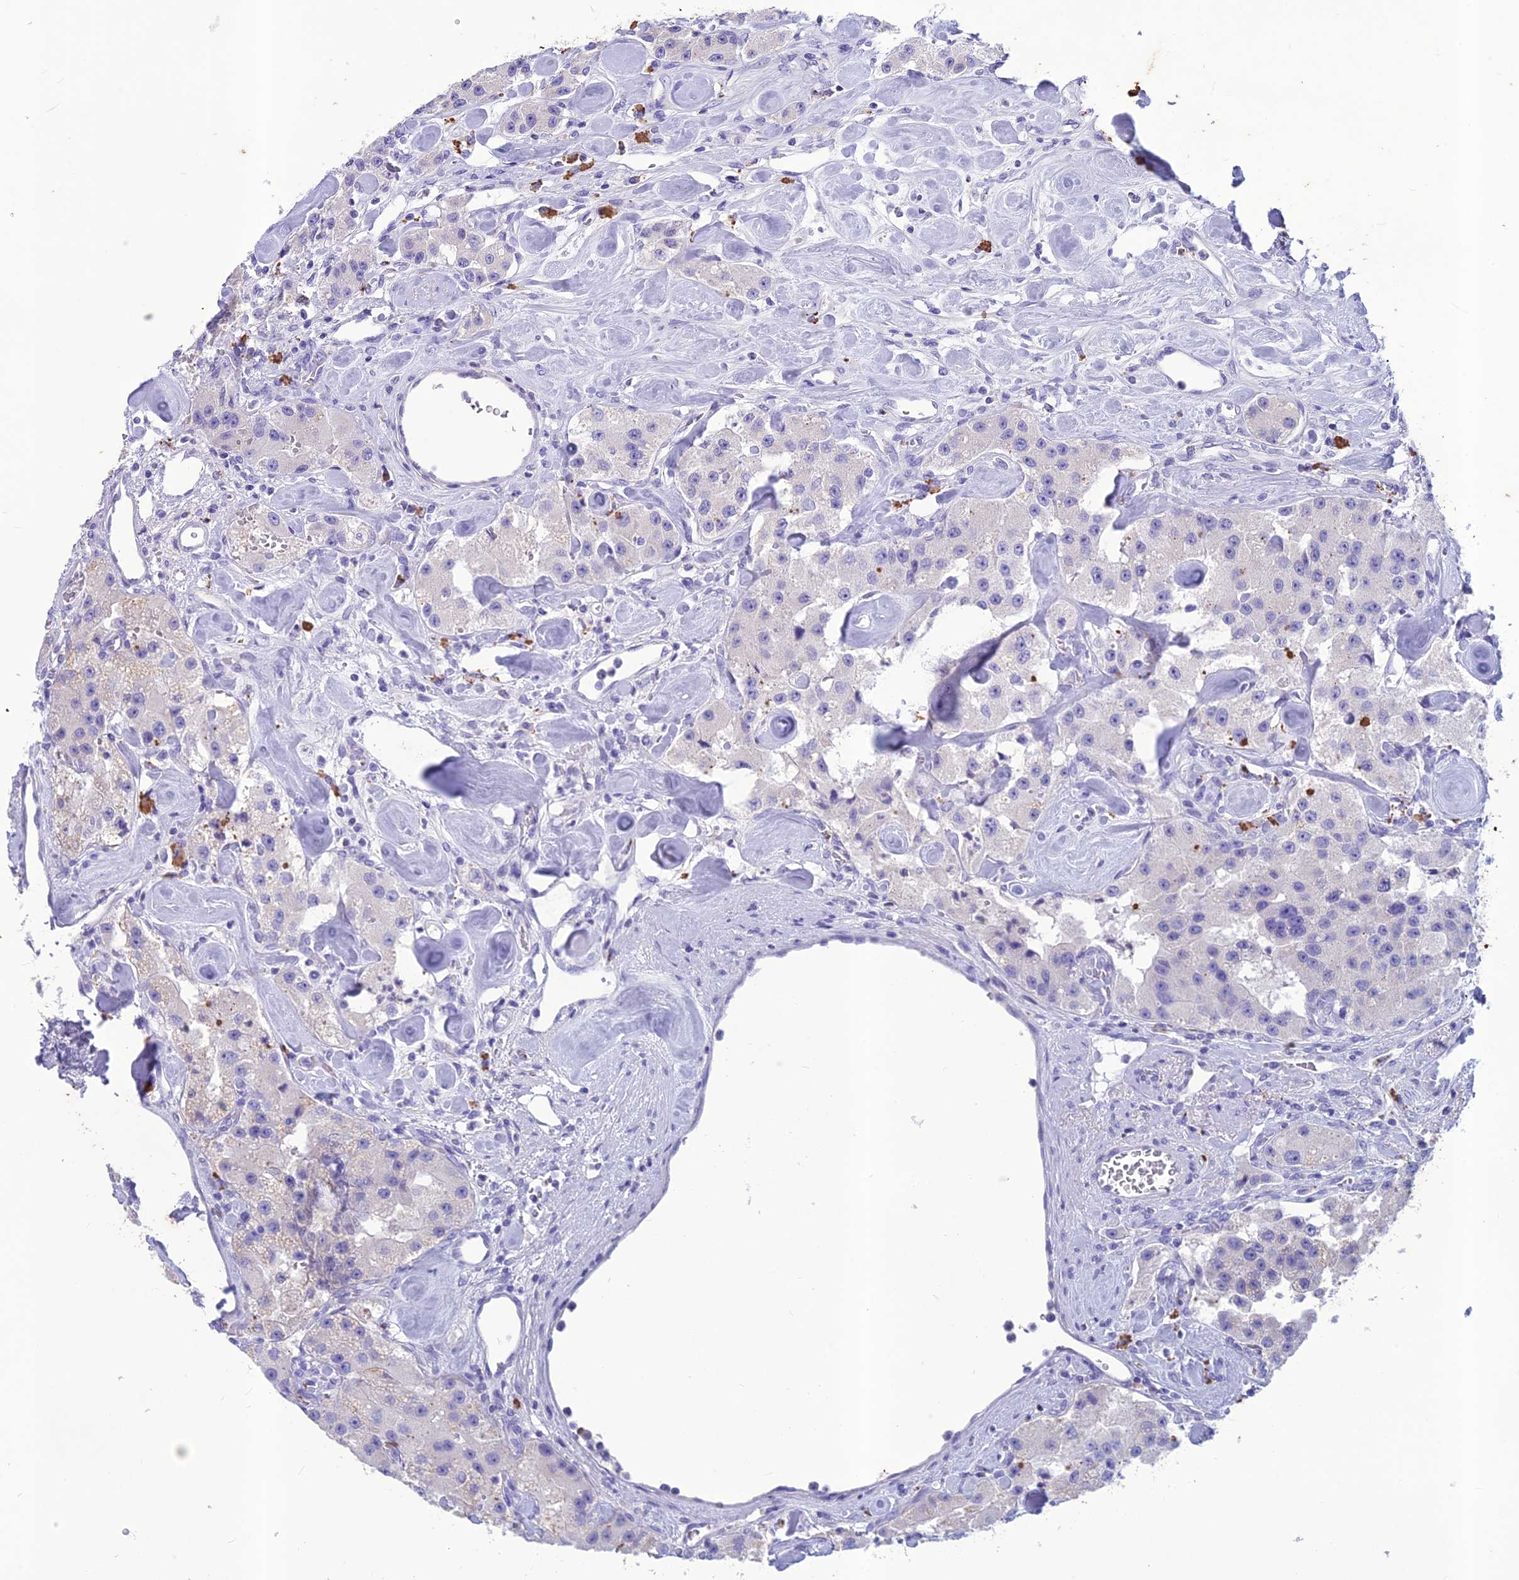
{"staining": {"intensity": "negative", "quantity": "none", "location": "none"}, "tissue": "carcinoid", "cell_type": "Tumor cells", "image_type": "cancer", "snomed": [{"axis": "morphology", "description": "Carcinoid, malignant, NOS"}, {"axis": "topography", "description": "Pancreas"}], "caption": "This histopathology image is of malignant carcinoid stained with immunohistochemistry to label a protein in brown with the nuclei are counter-stained blue. There is no expression in tumor cells.", "gene": "IFT172", "patient": {"sex": "male", "age": 41}}